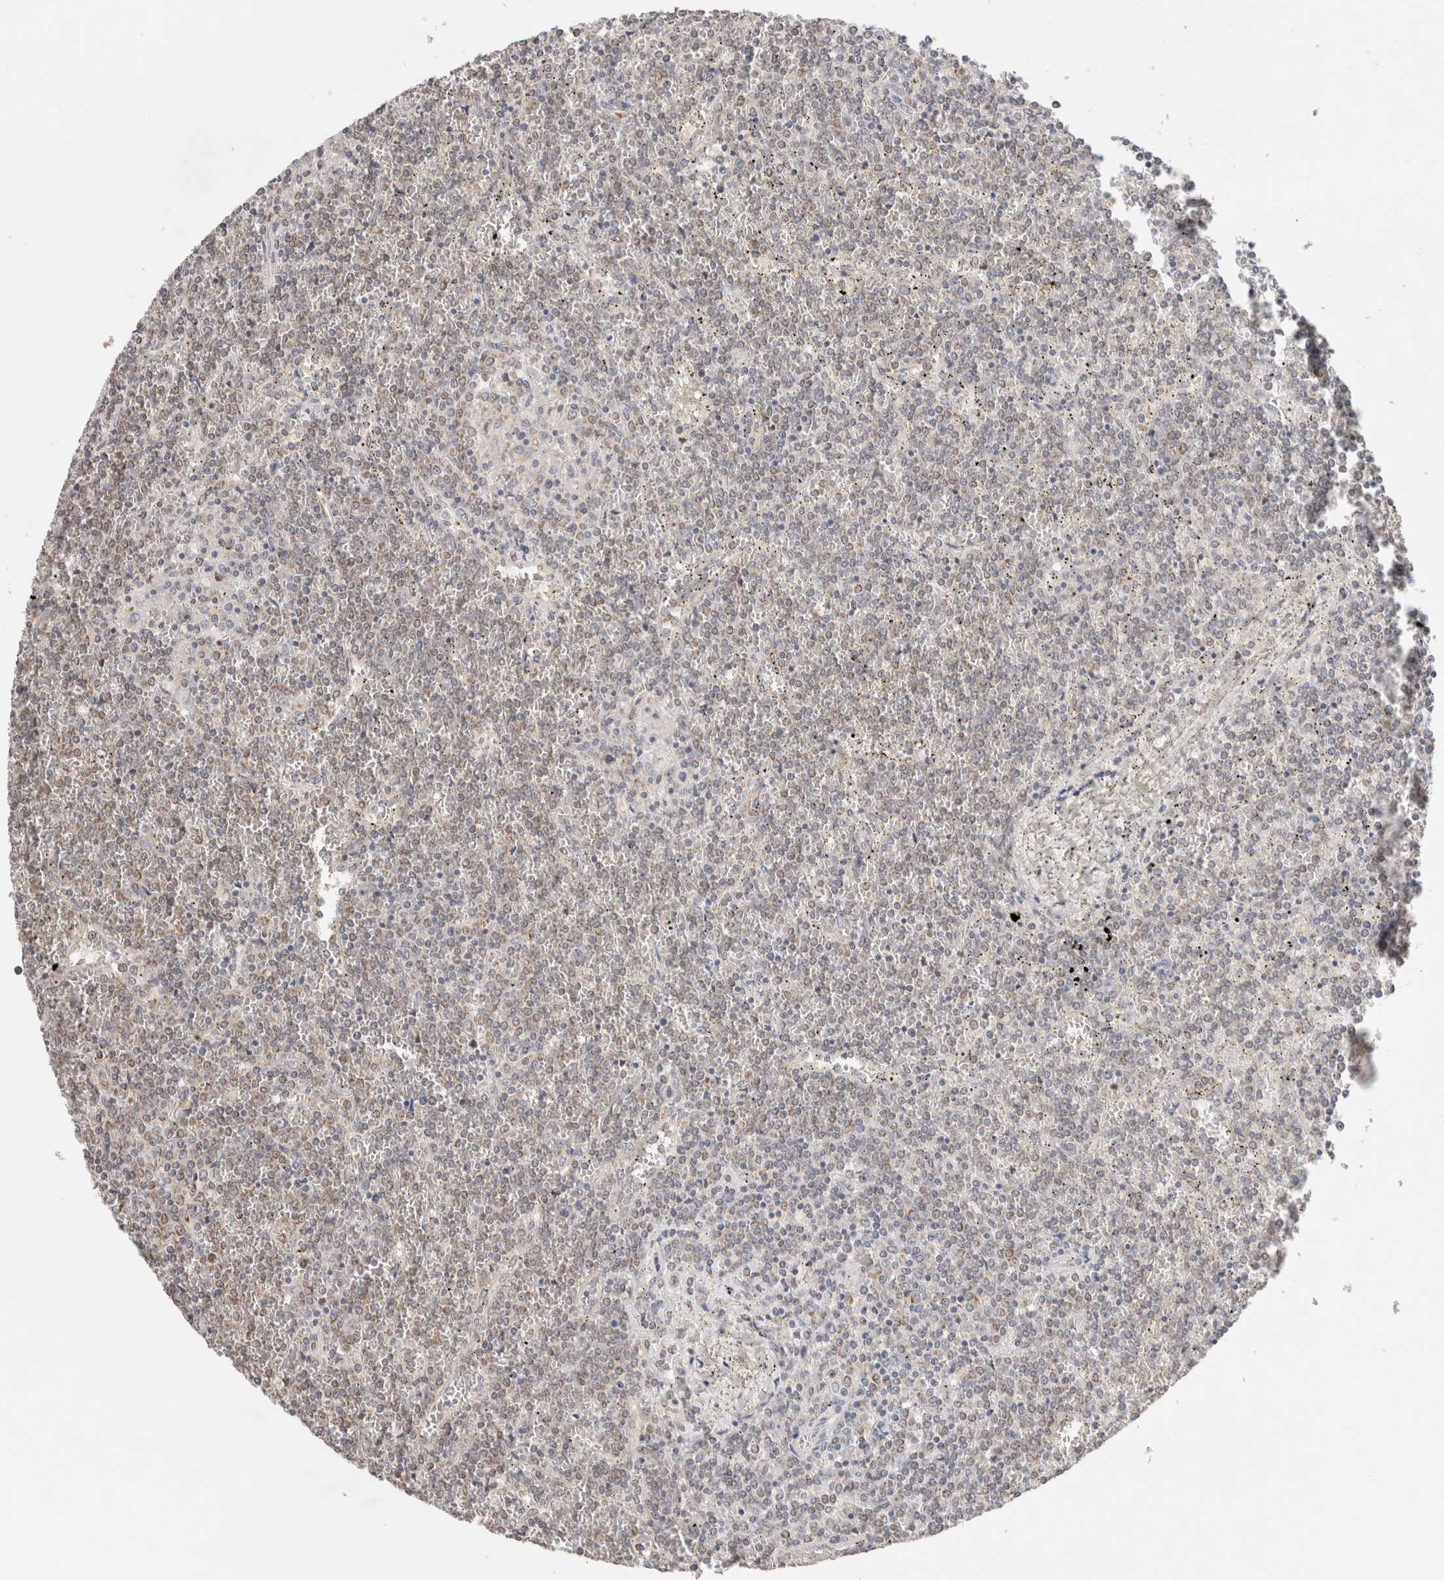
{"staining": {"intensity": "weak", "quantity": "<25%", "location": "cytoplasmic/membranous"}, "tissue": "lymphoma", "cell_type": "Tumor cells", "image_type": "cancer", "snomed": [{"axis": "morphology", "description": "Malignant lymphoma, non-Hodgkin's type, Low grade"}, {"axis": "topography", "description": "Spleen"}], "caption": "Immunohistochemical staining of lymphoma displays no significant staining in tumor cells. Nuclei are stained in blue.", "gene": "ERI3", "patient": {"sex": "female", "age": 19}}